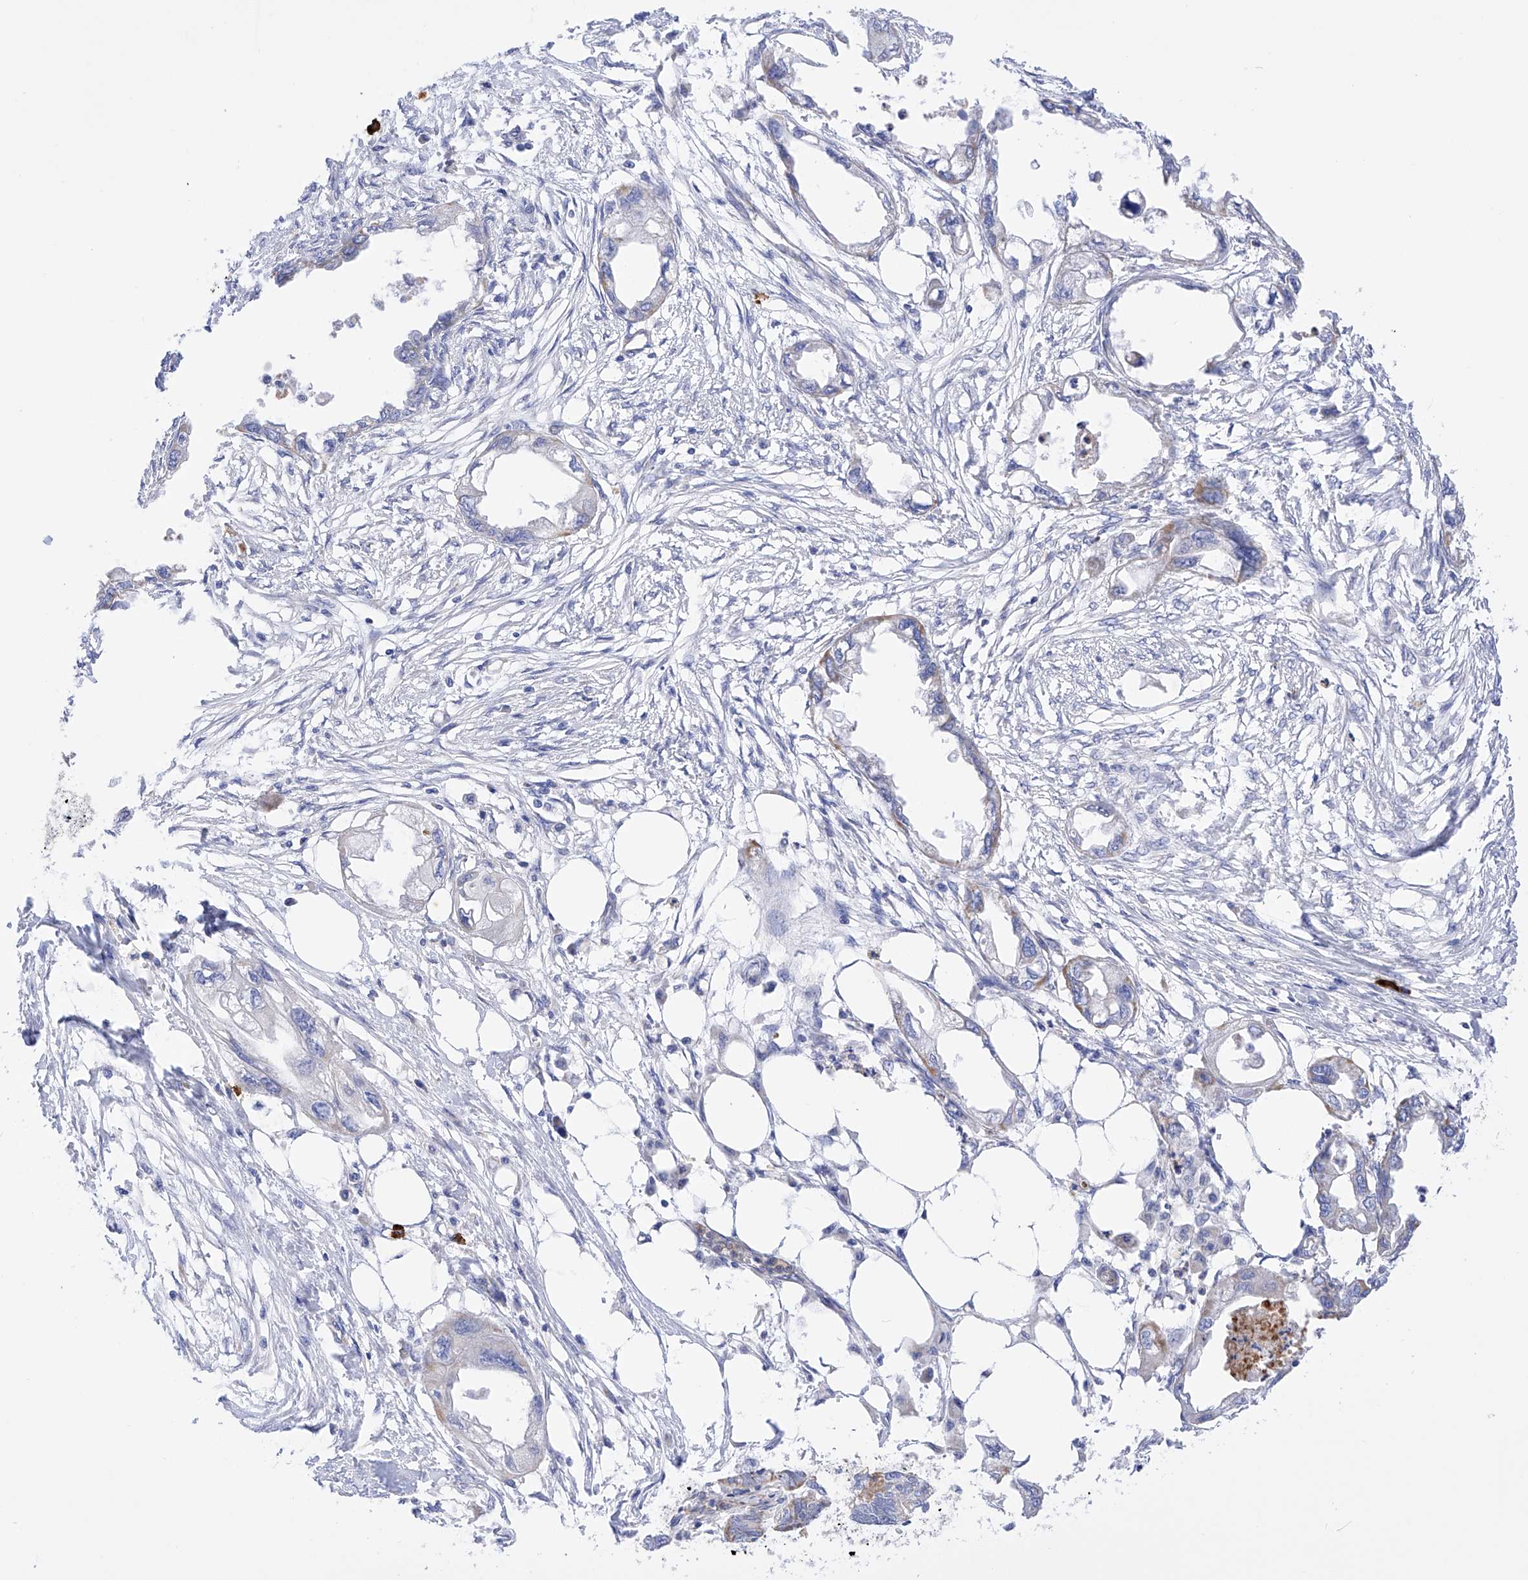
{"staining": {"intensity": "negative", "quantity": "none", "location": "none"}, "tissue": "endometrial cancer", "cell_type": "Tumor cells", "image_type": "cancer", "snomed": [{"axis": "morphology", "description": "Adenocarcinoma, NOS"}, {"axis": "morphology", "description": "Adenocarcinoma, metastatic, NOS"}, {"axis": "topography", "description": "Adipose tissue"}, {"axis": "topography", "description": "Endometrium"}], "caption": "Endometrial cancer (adenocarcinoma) was stained to show a protein in brown. There is no significant positivity in tumor cells.", "gene": "FLG", "patient": {"sex": "female", "age": 67}}